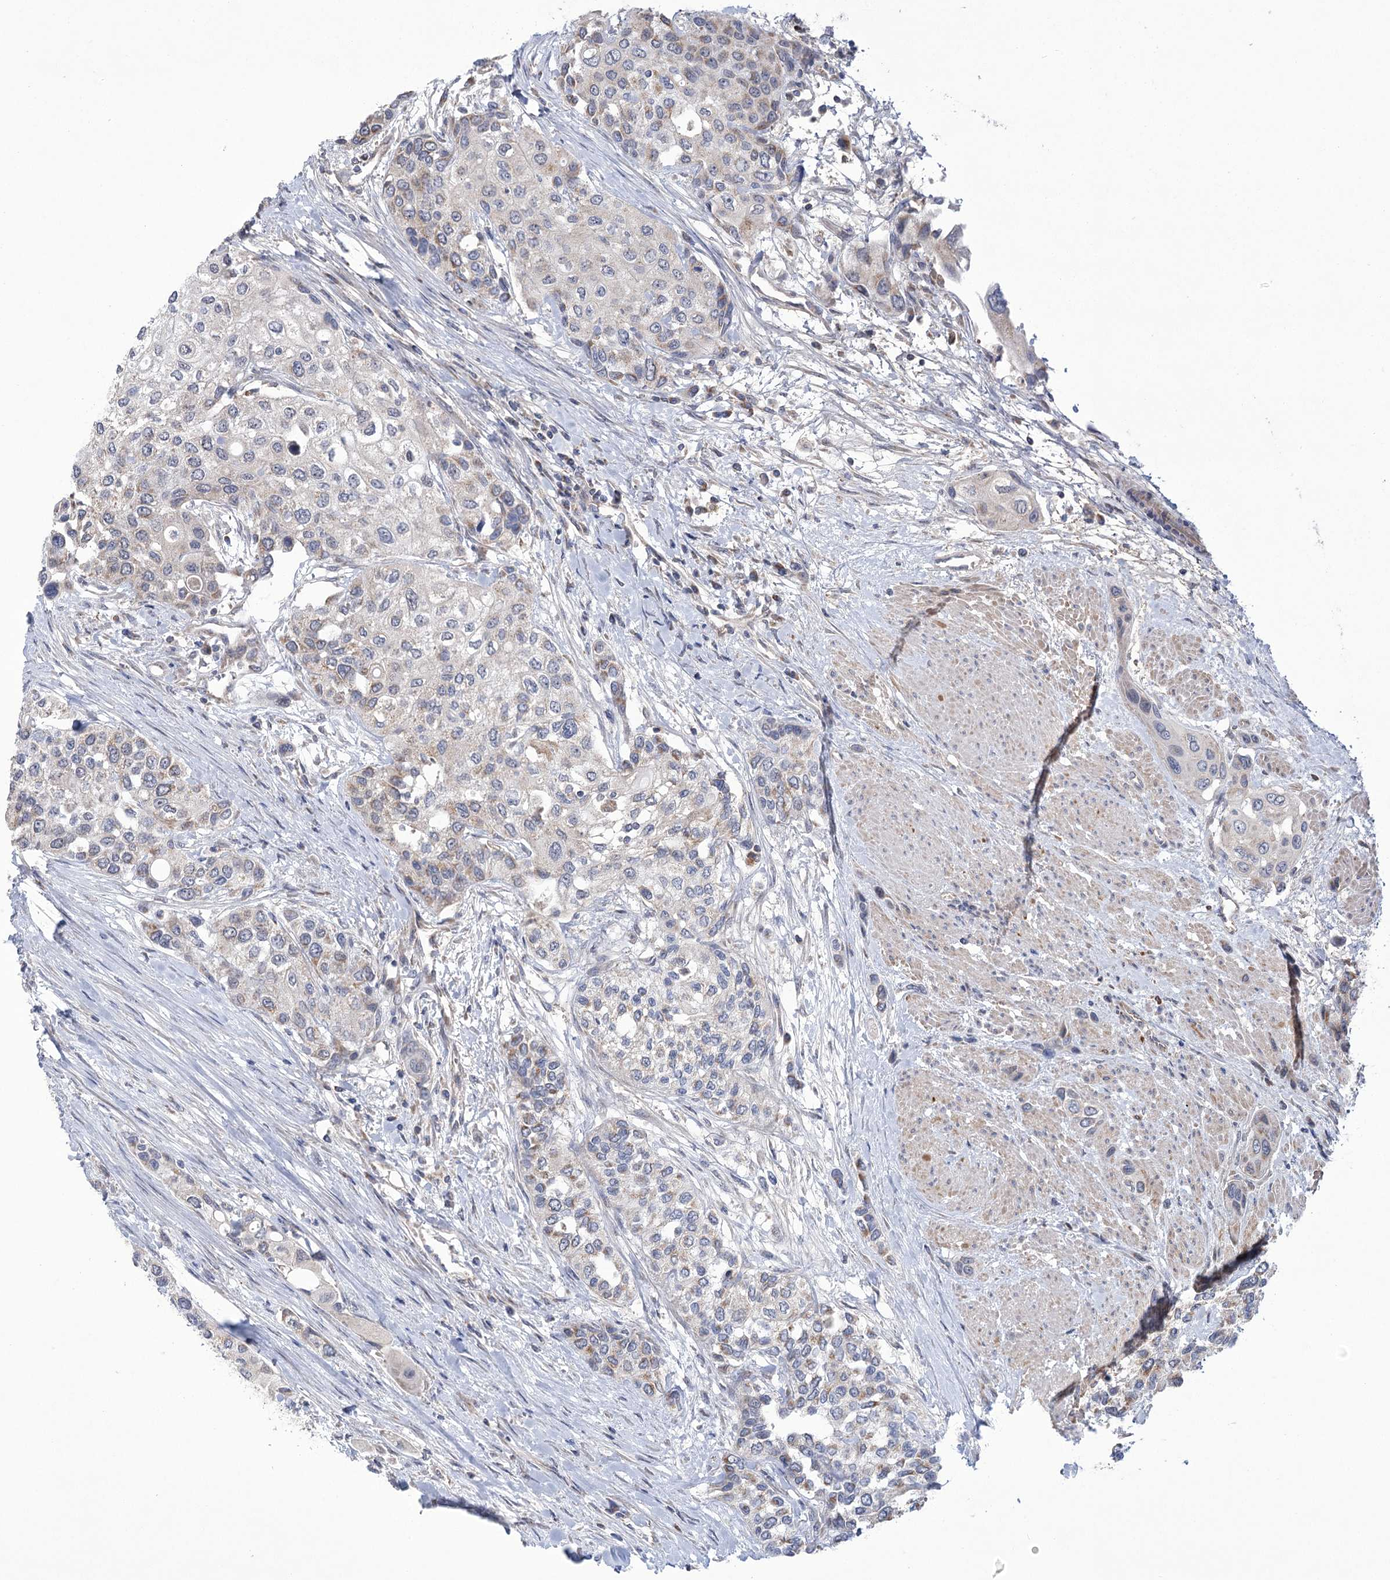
{"staining": {"intensity": "weak", "quantity": "<25%", "location": "cytoplasmic/membranous"}, "tissue": "urothelial cancer", "cell_type": "Tumor cells", "image_type": "cancer", "snomed": [{"axis": "morphology", "description": "Normal tissue, NOS"}, {"axis": "morphology", "description": "Urothelial carcinoma, High grade"}, {"axis": "topography", "description": "Vascular tissue"}, {"axis": "topography", "description": "Urinary bladder"}], "caption": "Photomicrograph shows no protein staining in tumor cells of urothelial cancer tissue.", "gene": "ECHDC3", "patient": {"sex": "female", "age": 56}}